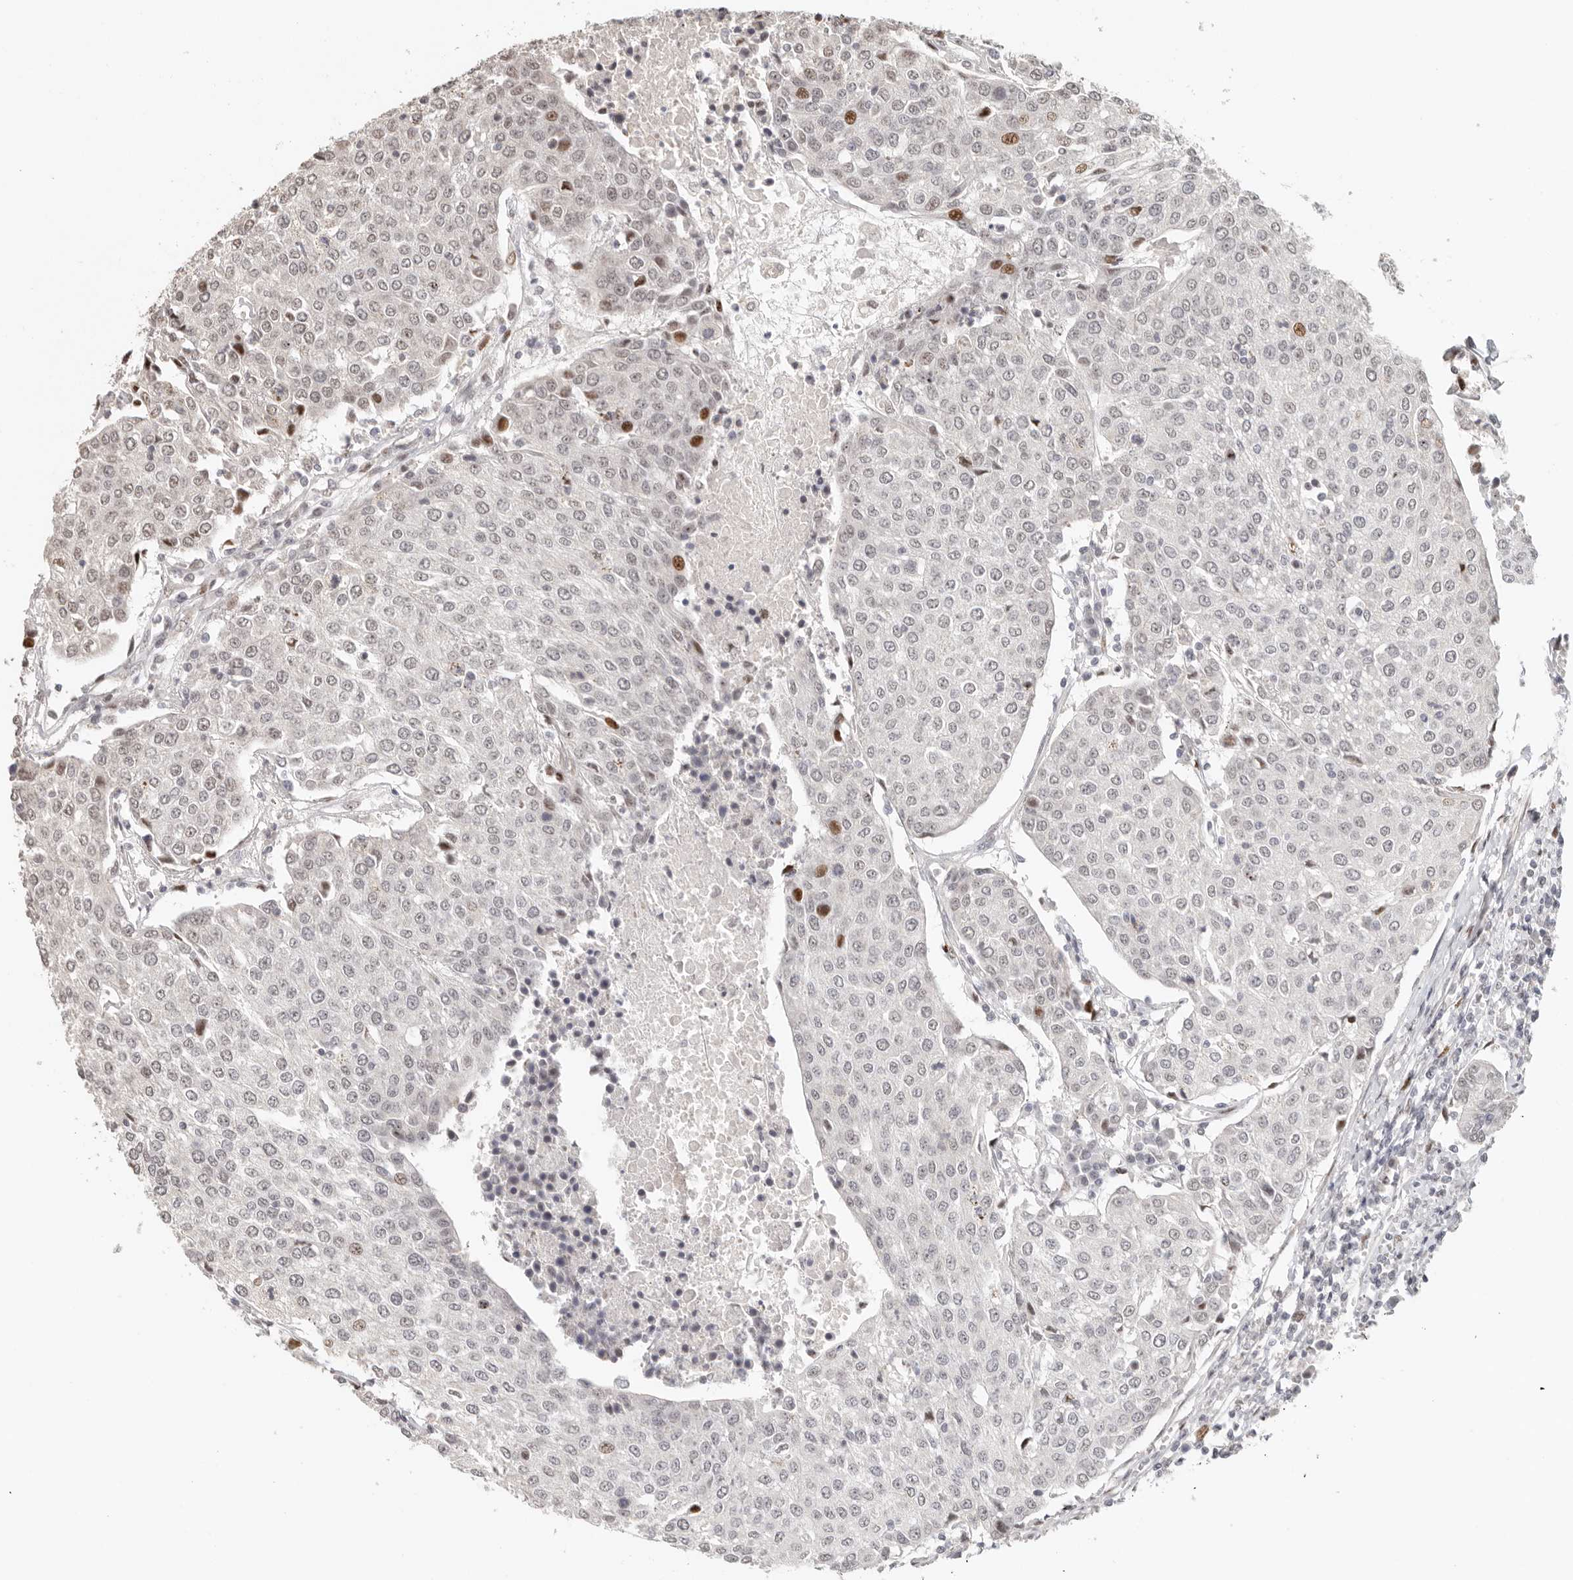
{"staining": {"intensity": "moderate", "quantity": "<25%", "location": "nuclear"}, "tissue": "urothelial cancer", "cell_type": "Tumor cells", "image_type": "cancer", "snomed": [{"axis": "morphology", "description": "Urothelial carcinoma, High grade"}, {"axis": "topography", "description": "Urinary bladder"}], "caption": "Protein positivity by IHC shows moderate nuclear positivity in approximately <25% of tumor cells in high-grade urothelial carcinoma. (Stains: DAB (3,3'-diaminobenzidine) in brown, nuclei in blue, Microscopy: brightfield microscopy at high magnification).", "gene": "GPBP1L1", "patient": {"sex": "female", "age": 85}}